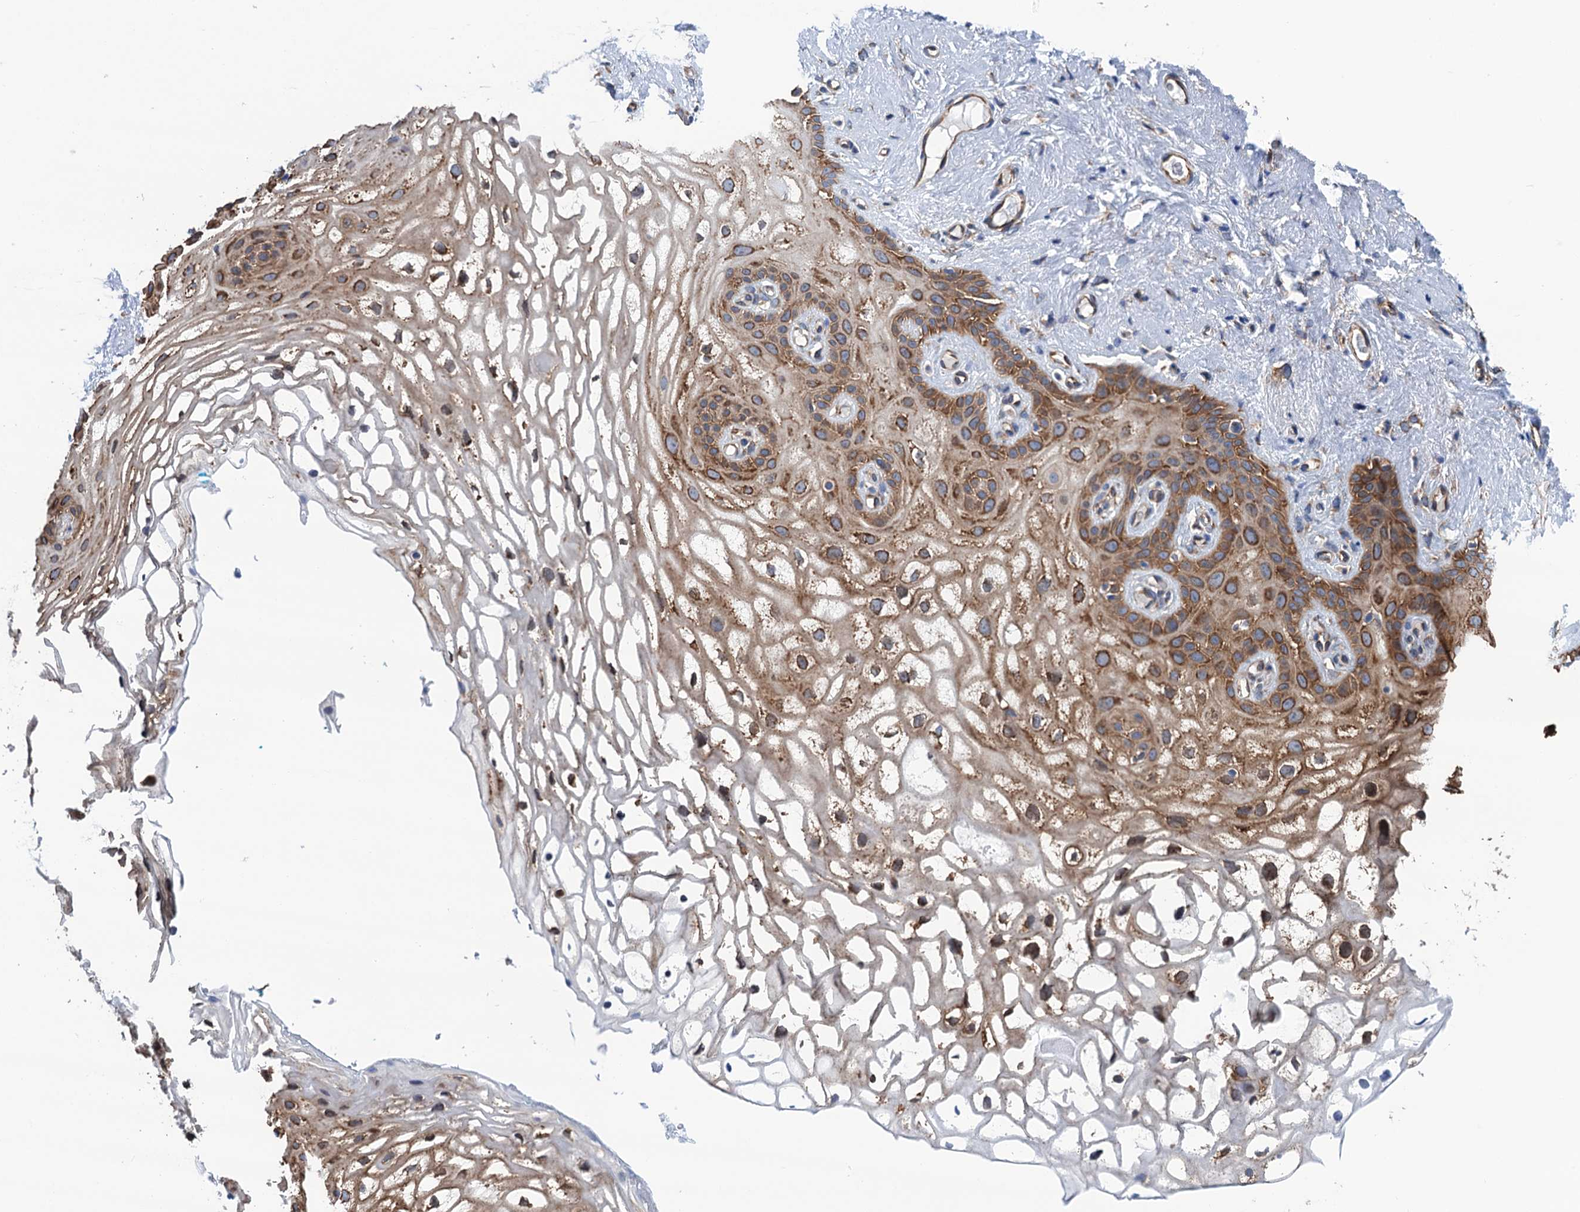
{"staining": {"intensity": "moderate", "quantity": ">75%", "location": "cytoplasmic/membranous"}, "tissue": "vagina", "cell_type": "Squamous epithelial cells", "image_type": "normal", "snomed": [{"axis": "morphology", "description": "Normal tissue, NOS"}, {"axis": "topography", "description": "Vagina"}, {"axis": "topography", "description": "Peripheral nerve tissue"}], "caption": "Moderate cytoplasmic/membranous positivity for a protein is seen in approximately >75% of squamous epithelial cells of unremarkable vagina using IHC.", "gene": "SLC12A7", "patient": {"sex": "female", "age": 71}}